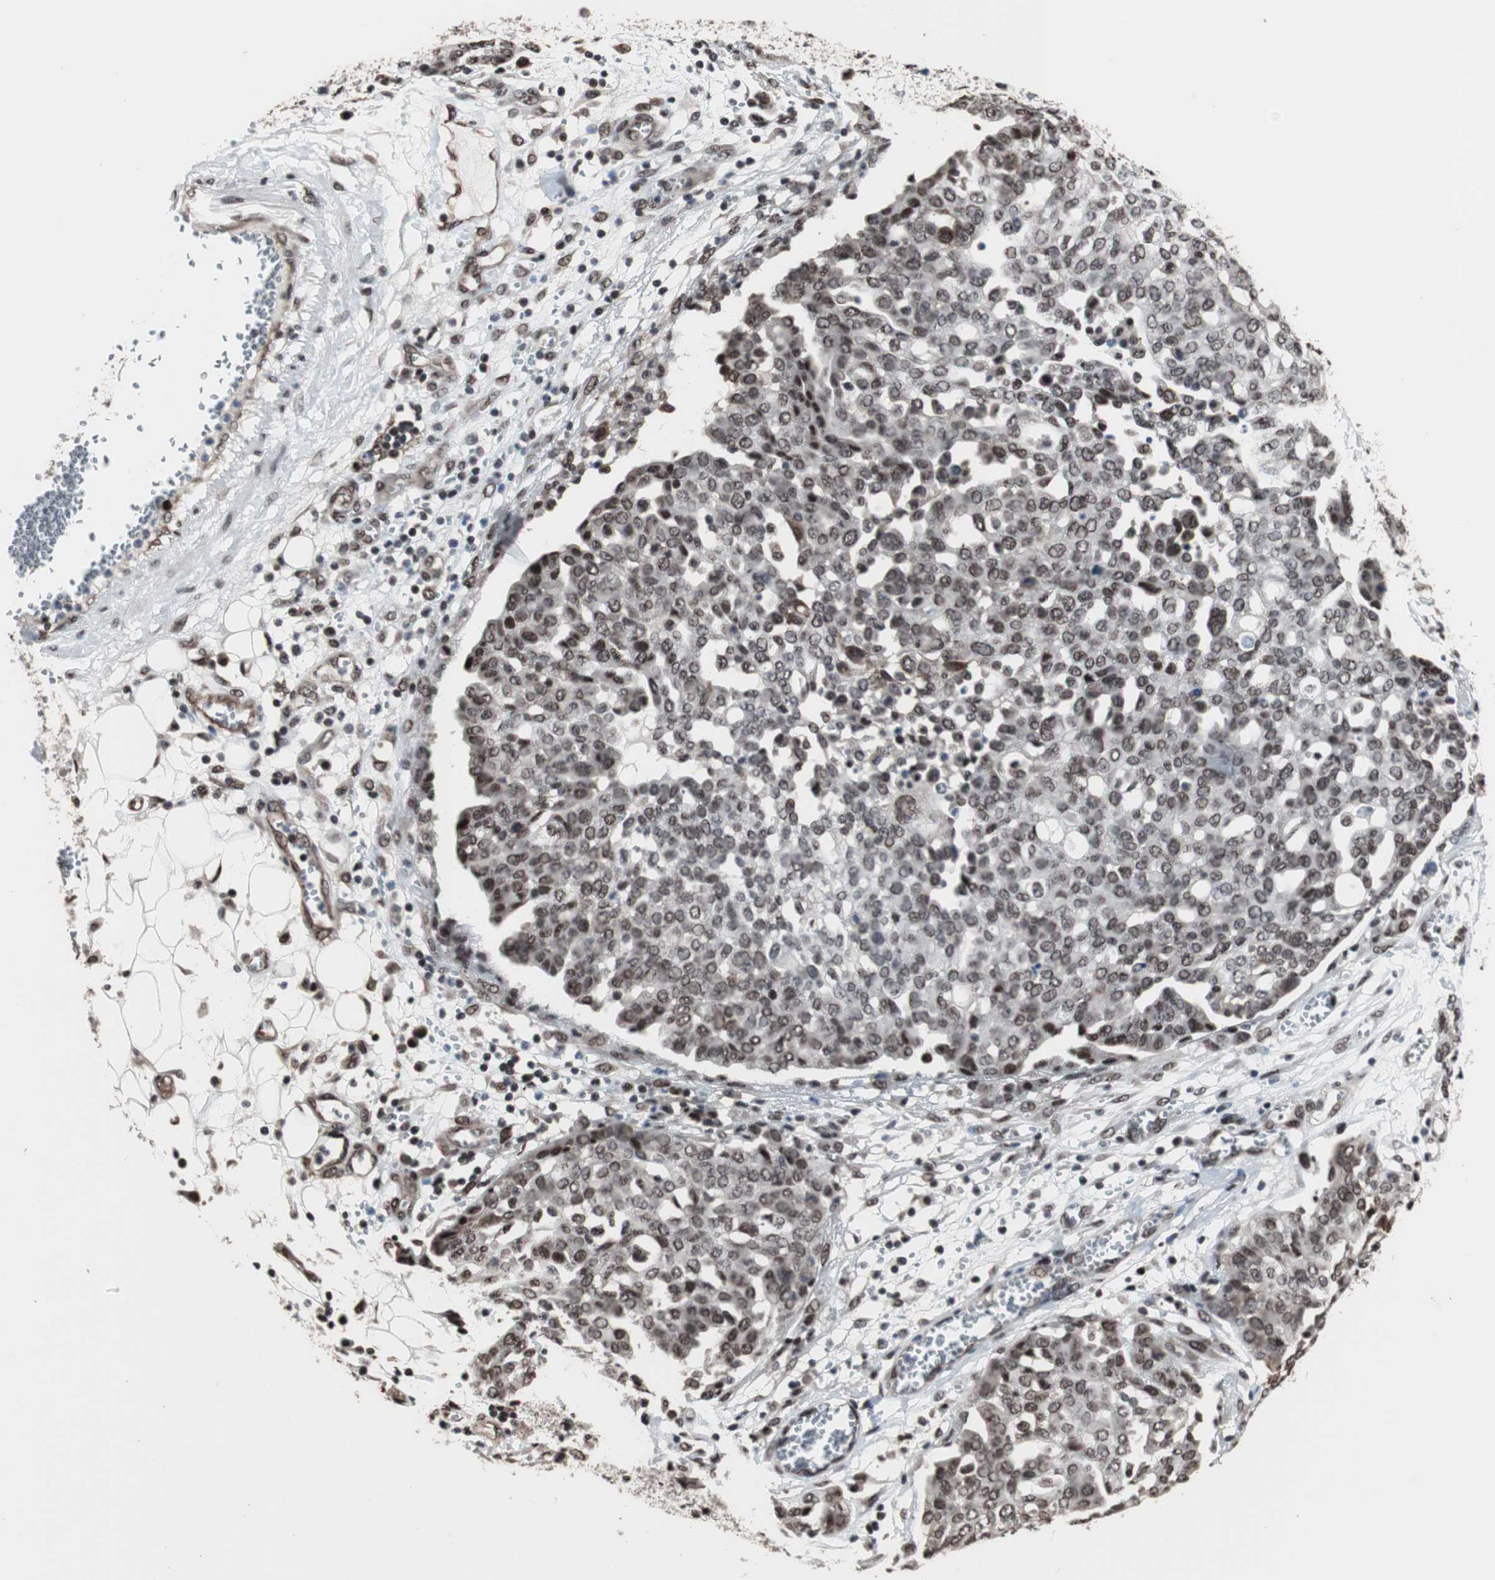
{"staining": {"intensity": "moderate", "quantity": "25%-75%", "location": "nuclear"}, "tissue": "ovarian cancer", "cell_type": "Tumor cells", "image_type": "cancer", "snomed": [{"axis": "morphology", "description": "Cystadenocarcinoma, serous, NOS"}, {"axis": "topography", "description": "Soft tissue"}, {"axis": "topography", "description": "Ovary"}], "caption": "Moderate nuclear expression is appreciated in about 25%-75% of tumor cells in serous cystadenocarcinoma (ovarian). The staining is performed using DAB (3,3'-diaminobenzidine) brown chromogen to label protein expression. The nuclei are counter-stained blue using hematoxylin.", "gene": "POGZ", "patient": {"sex": "female", "age": 57}}